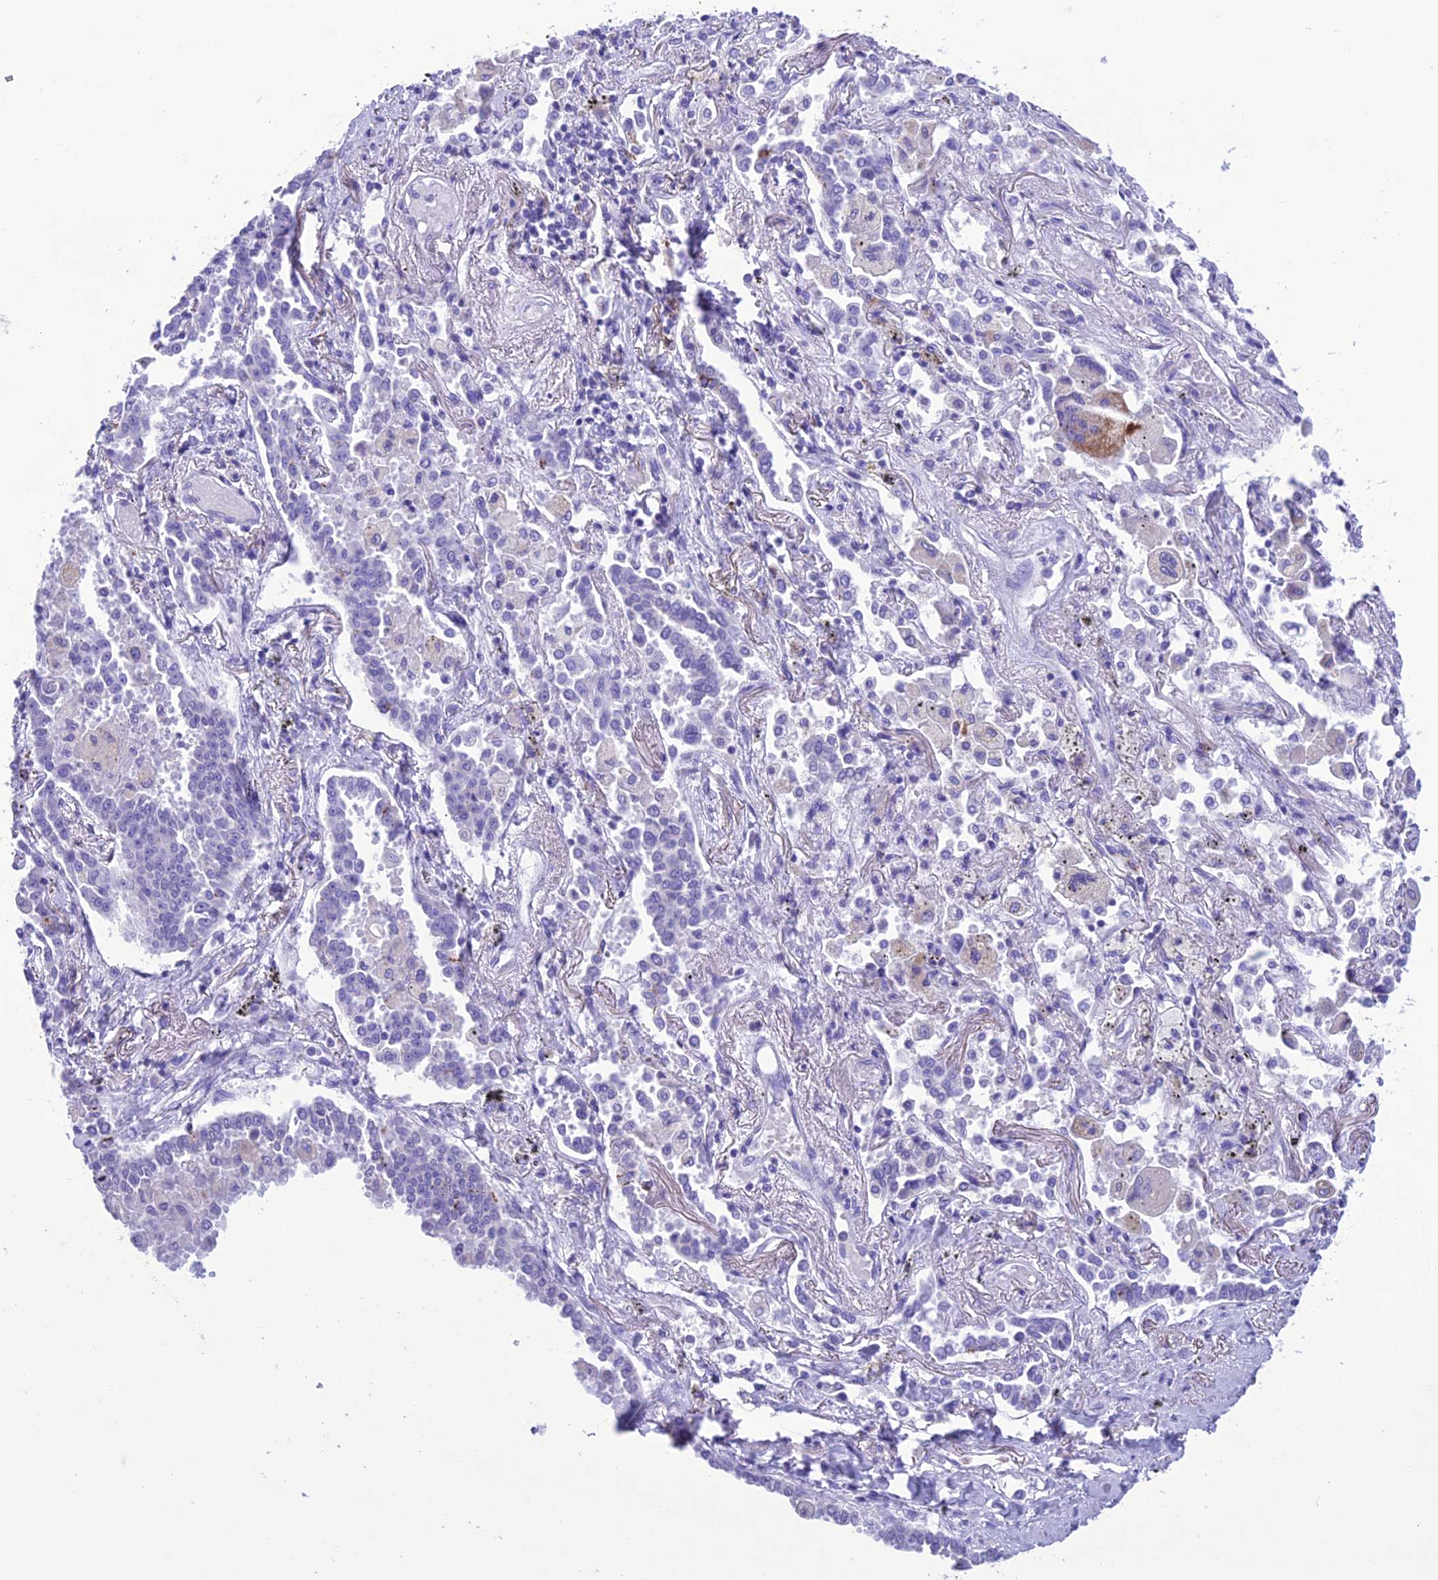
{"staining": {"intensity": "moderate", "quantity": "<25%", "location": "cytoplasmic/membranous"}, "tissue": "lung cancer", "cell_type": "Tumor cells", "image_type": "cancer", "snomed": [{"axis": "morphology", "description": "Adenocarcinoma, NOS"}, {"axis": "topography", "description": "Lung"}], "caption": "Moderate cytoplasmic/membranous expression is appreciated in approximately <25% of tumor cells in adenocarcinoma (lung). Nuclei are stained in blue.", "gene": "TRAM1L1", "patient": {"sex": "male", "age": 67}}